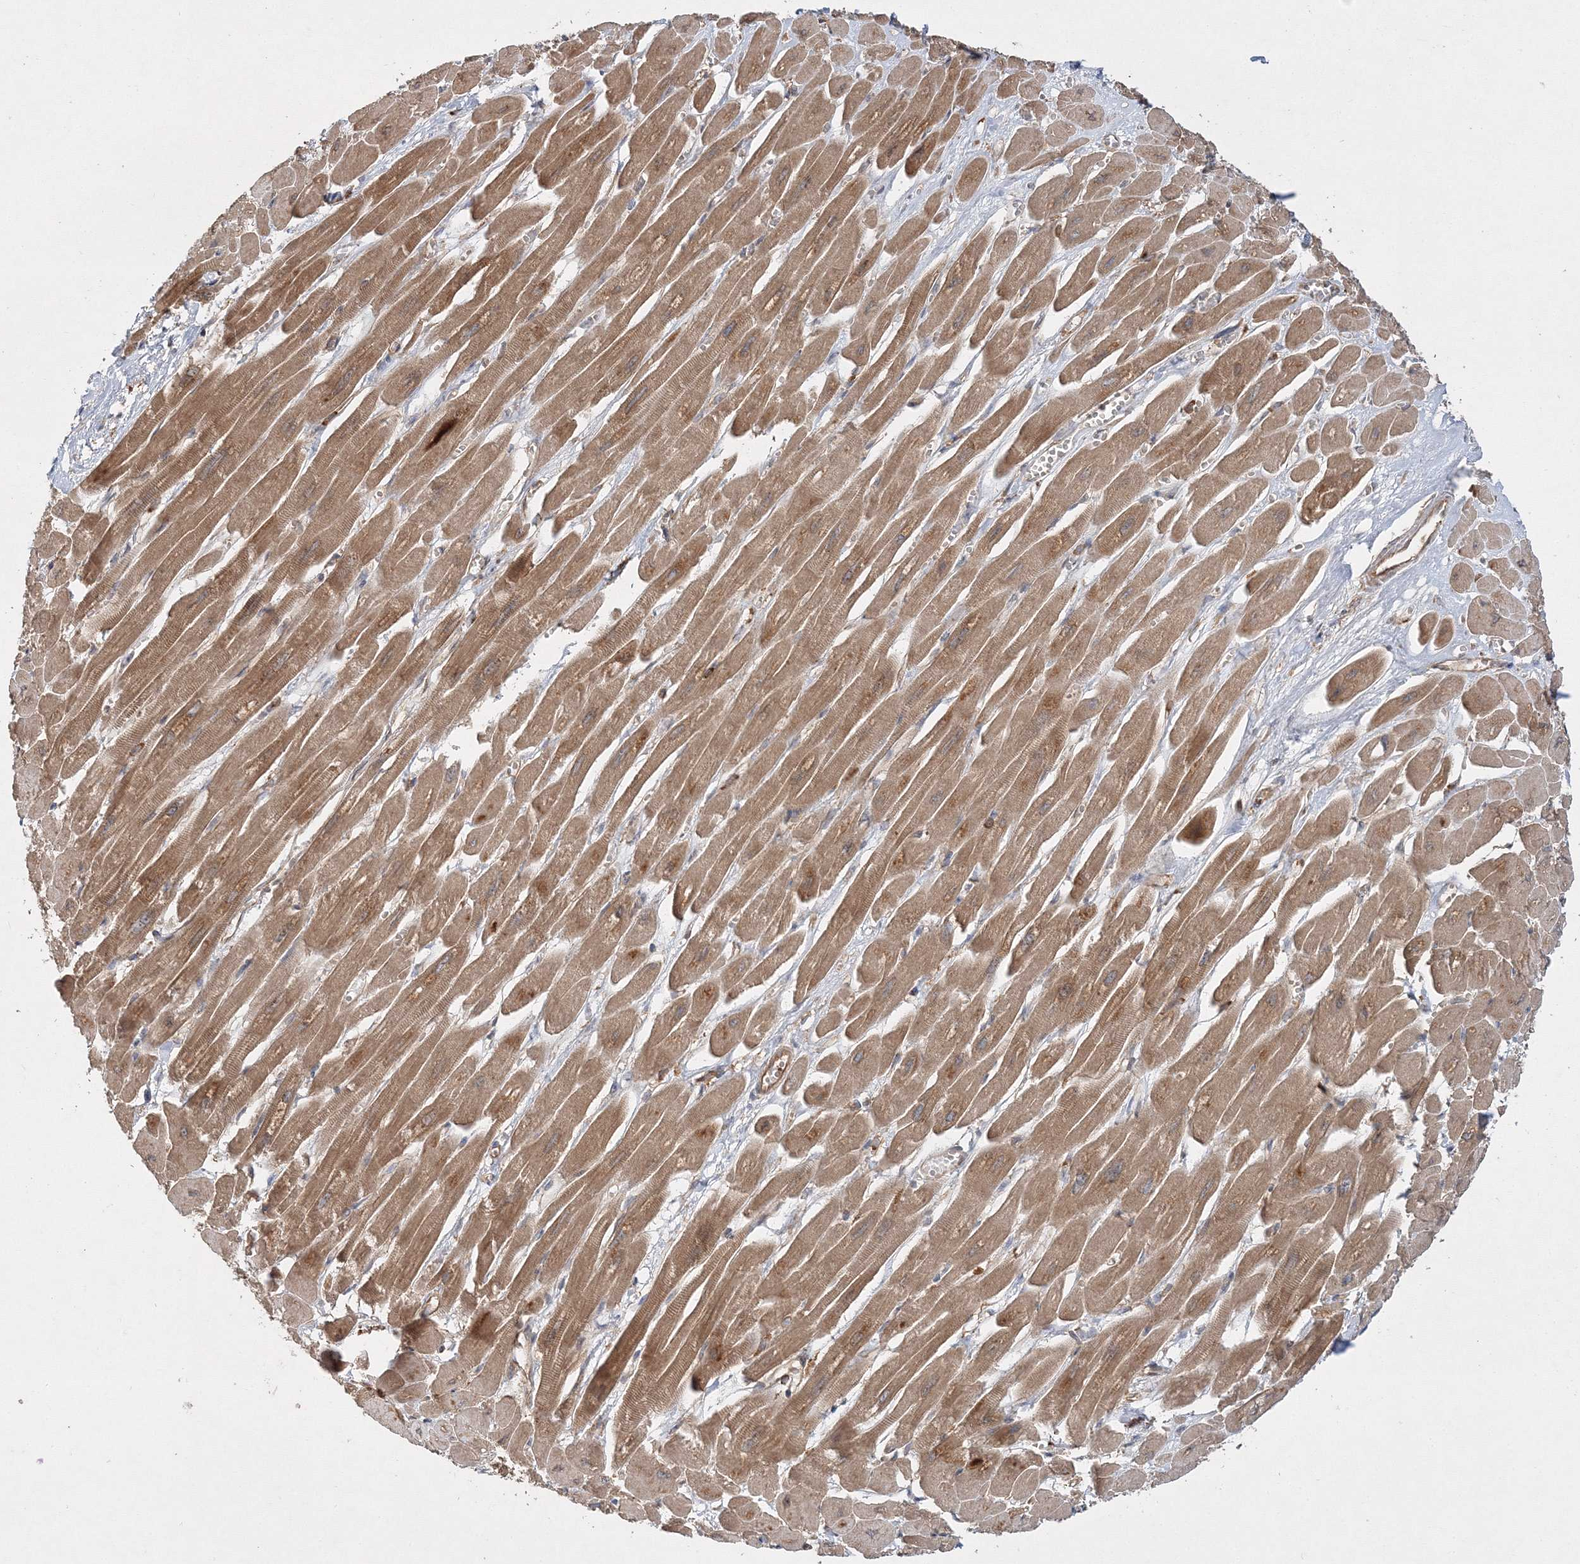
{"staining": {"intensity": "moderate", "quantity": ">75%", "location": "cytoplasmic/membranous"}, "tissue": "heart muscle", "cell_type": "Cardiomyocytes", "image_type": "normal", "snomed": [{"axis": "morphology", "description": "Normal tissue, NOS"}, {"axis": "topography", "description": "Heart"}], "caption": "Immunohistochemical staining of normal heart muscle displays moderate cytoplasmic/membranous protein positivity in about >75% of cardiomyocytes. (DAB IHC with brightfield microscopy, high magnification).", "gene": "WDR37", "patient": {"sex": "female", "age": 54}}